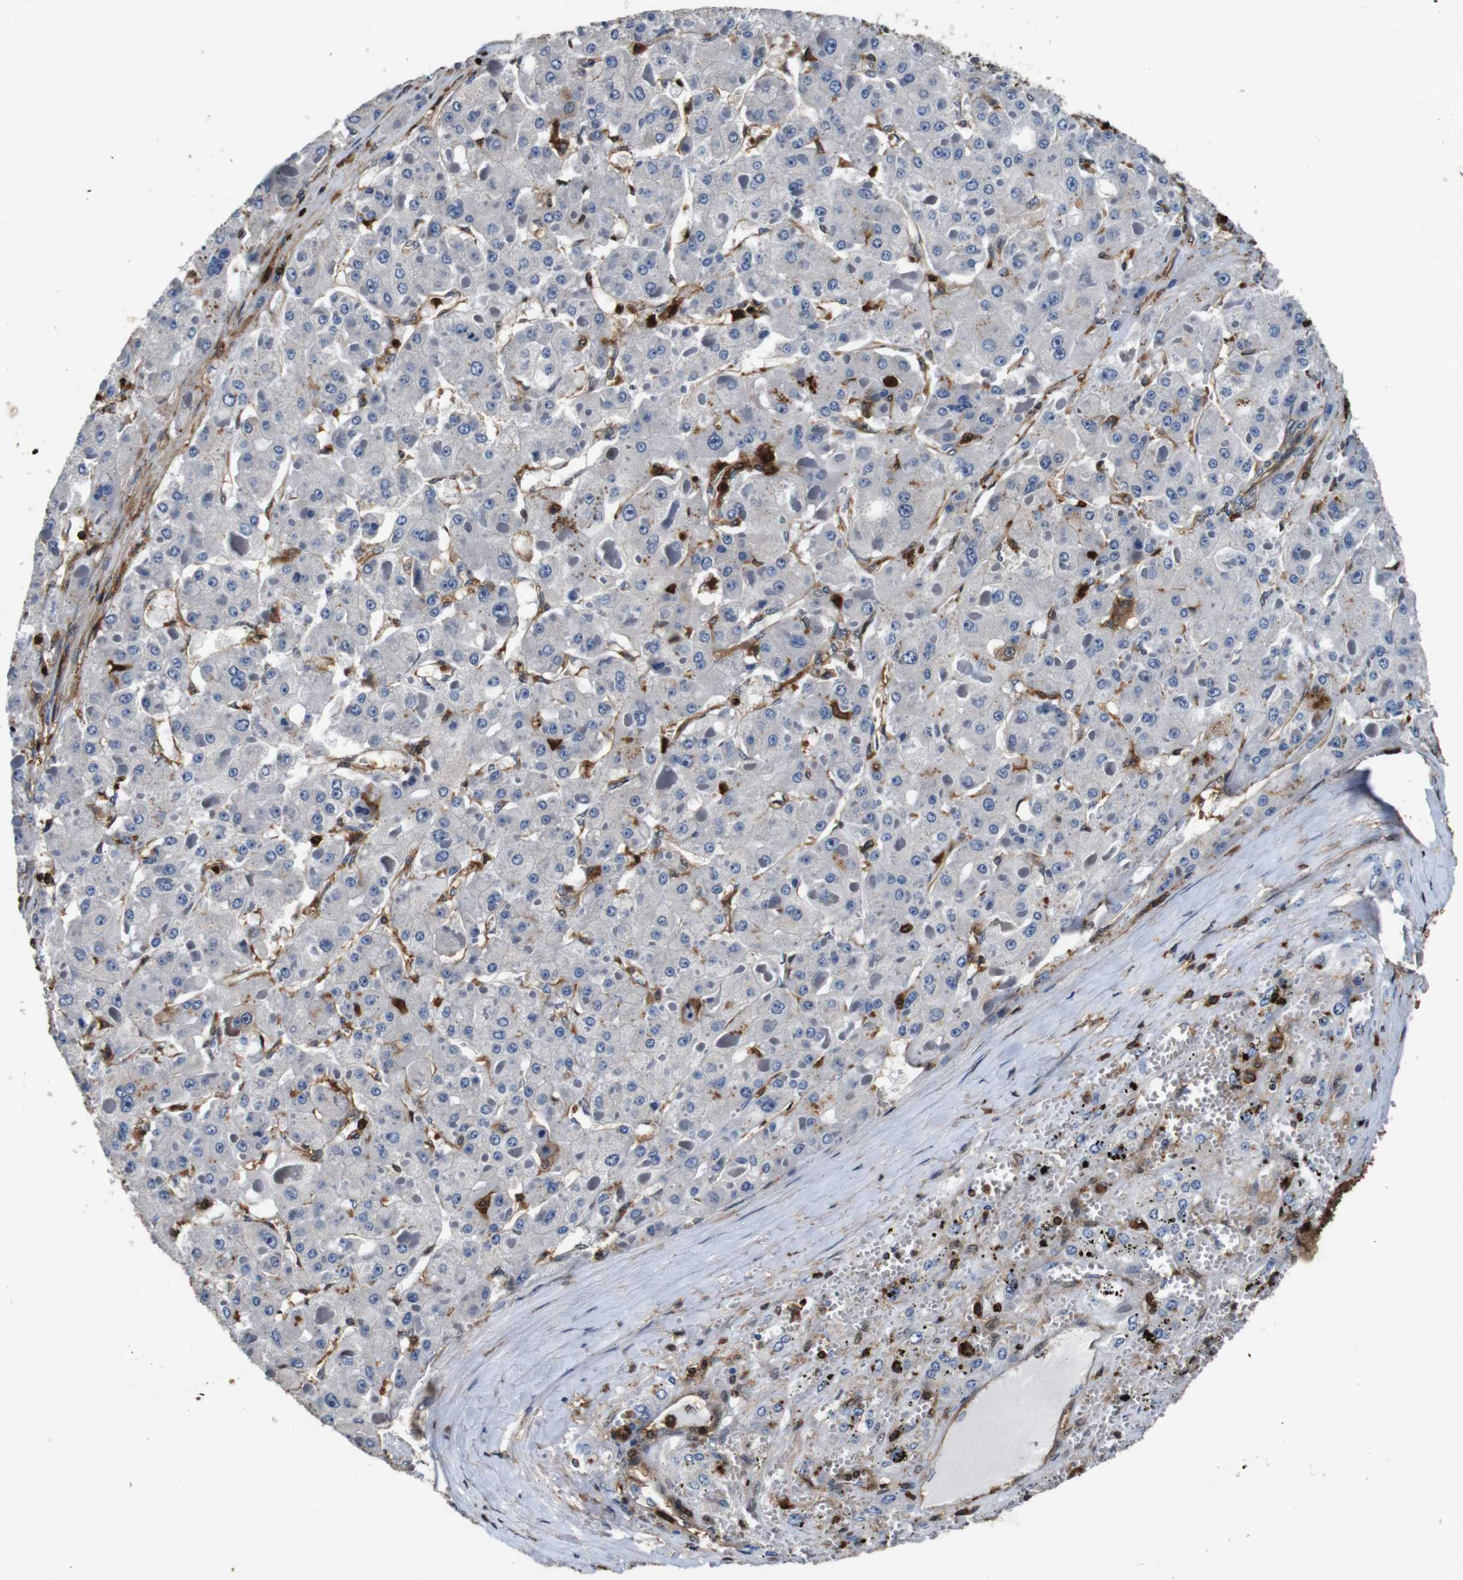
{"staining": {"intensity": "moderate", "quantity": "<25%", "location": "cytoplasmic/membranous"}, "tissue": "liver cancer", "cell_type": "Tumor cells", "image_type": "cancer", "snomed": [{"axis": "morphology", "description": "Carcinoma, Hepatocellular, NOS"}, {"axis": "topography", "description": "Liver"}], "caption": "The immunohistochemical stain shows moderate cytoplasmic/membranous staining in tumor cells of hepatocellular carcinoma (liver) tissue. The staining is performed using DAB brown chromogen to label protein expression. The nuclei are counter-stained blue using hematoxylin.", "gene": "ANXA1", "patient": {"sex": "female", "age": 73}}